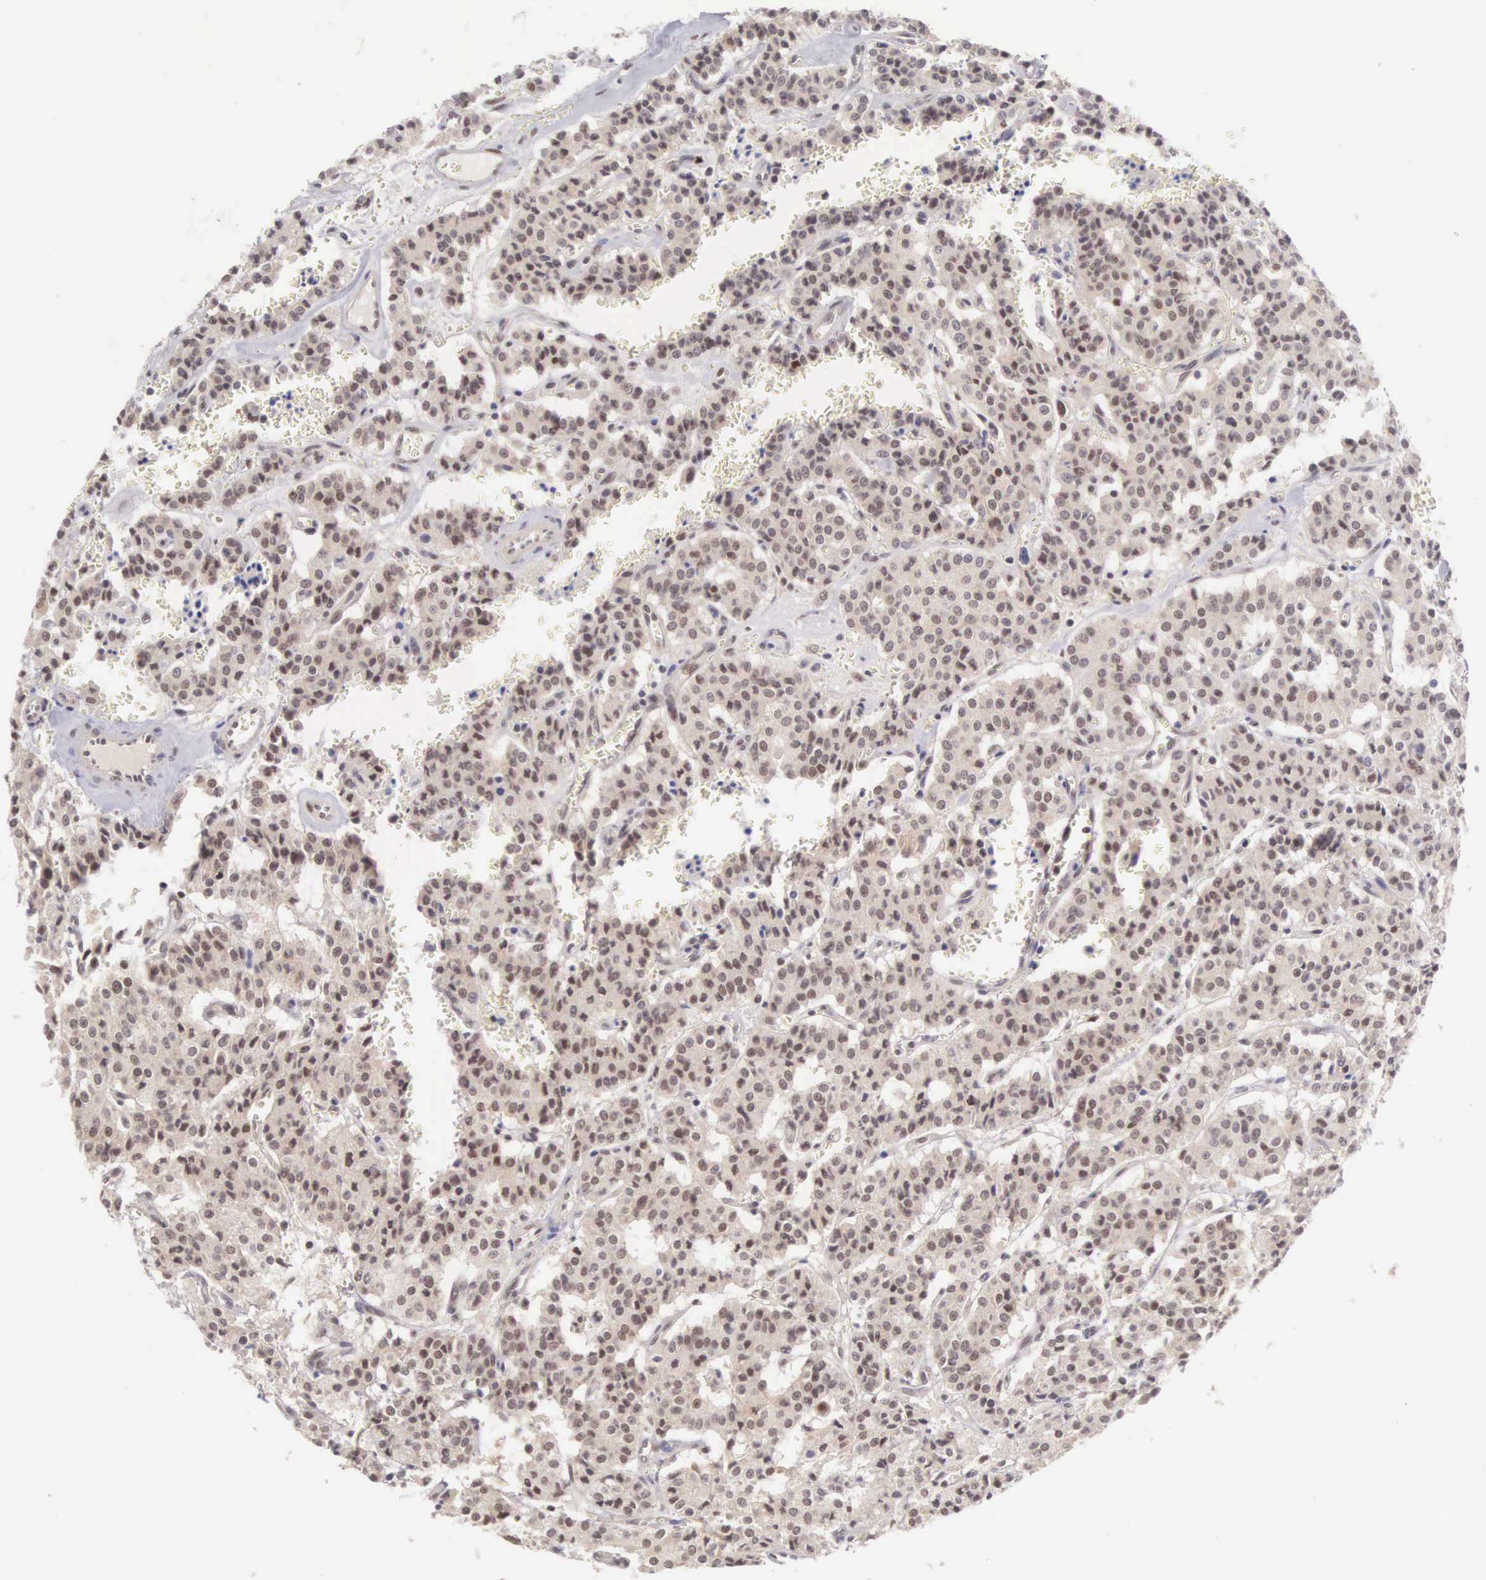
{"staining": {"intensity": "weak", "quantity": "25%-75%", "location": "nuclear"}, "tissue": "carcinoid", "cell_type": "Tumor cells", "image_type": "cancer", "snomed": [{"axis": "morphology", "description": "Carcinoid, malignant, NOS"}, {"axis": "topography", "description": "Bronchus"}], "caption": "A histopathology image of malignant carcinoid stained for a protein reveals weak nuclear brown staining in tumor cells.", "gene": "CCDC117", "patient": {"sex": "male", "age": 55}}